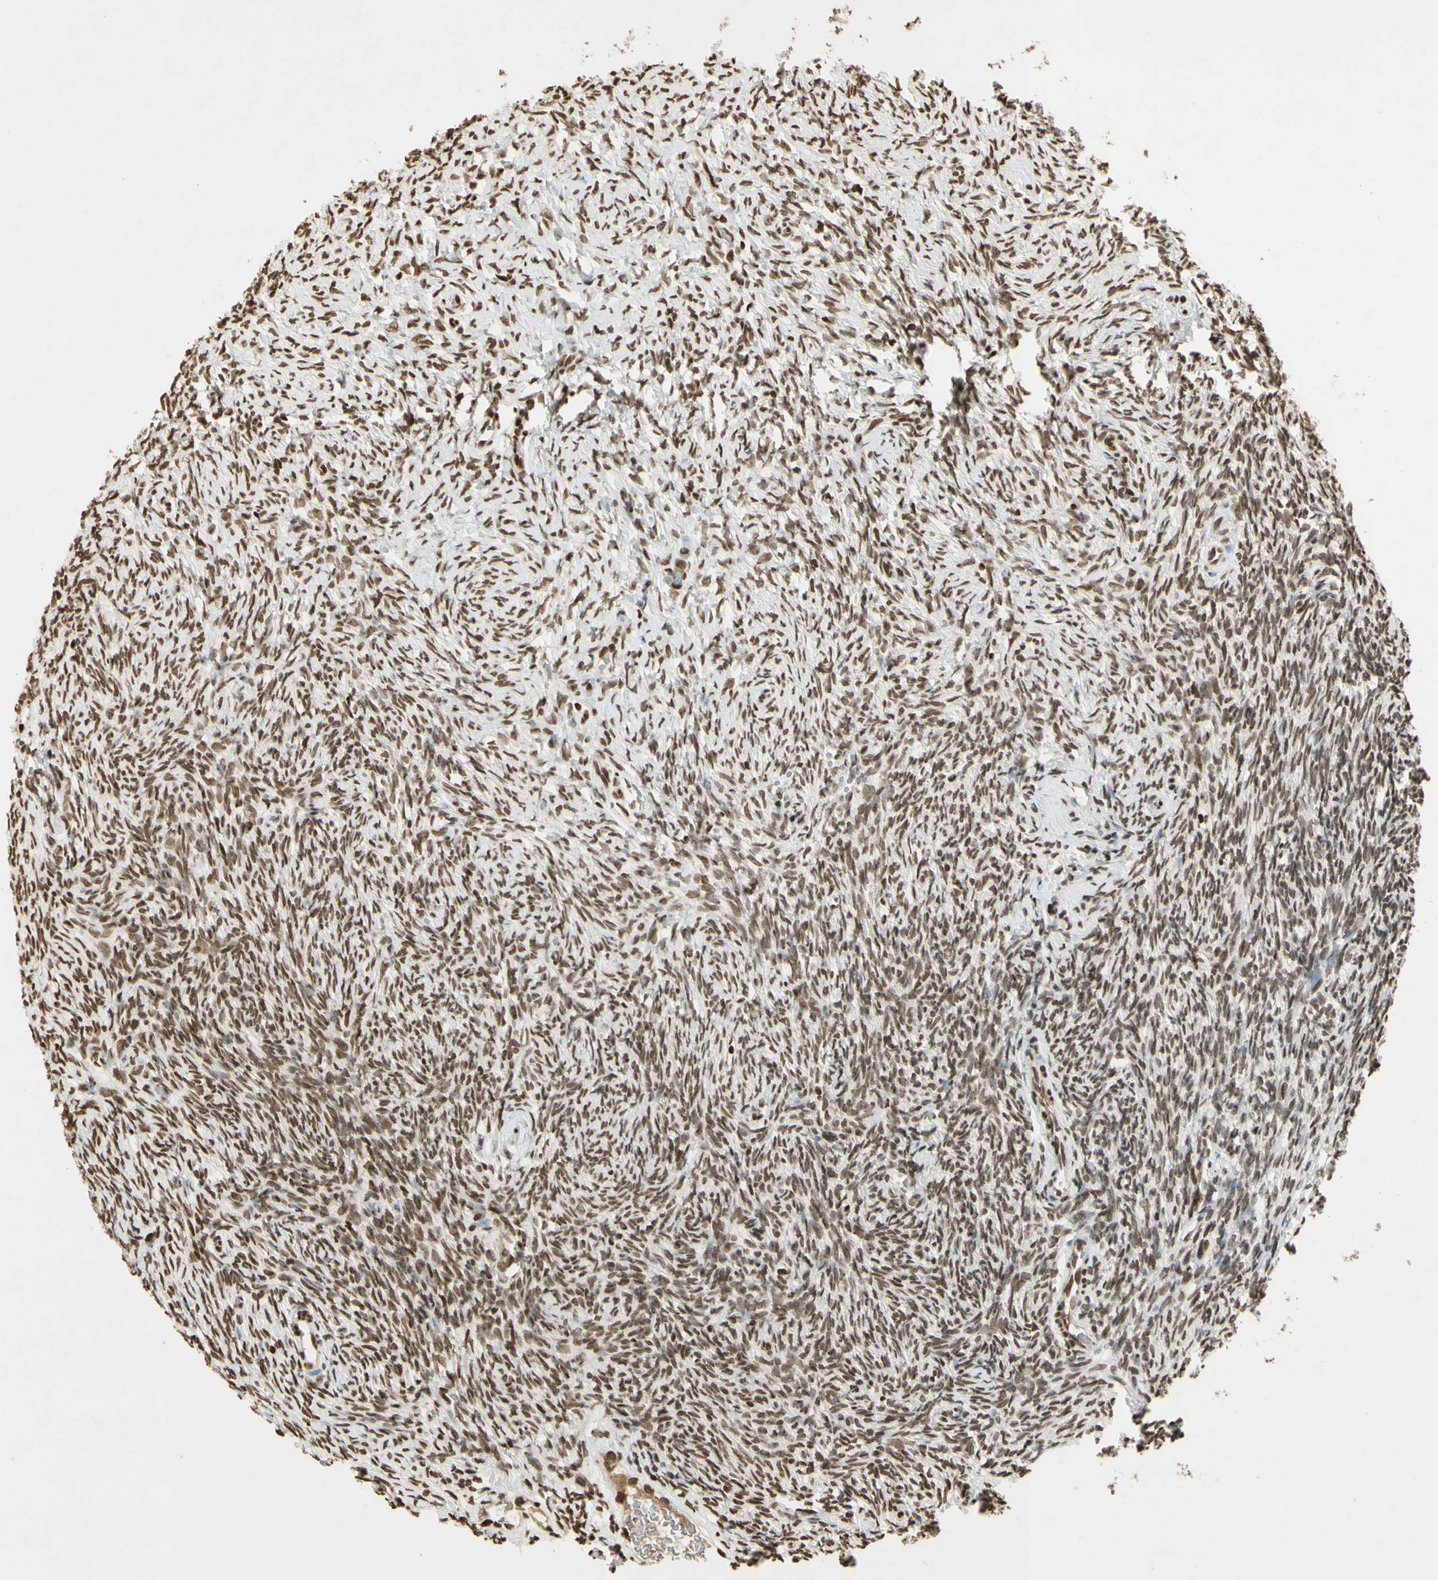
{"staining": {"intensity": "moderate", "quantity": ">75%", "location": "nuclear"}, "tissue": "ovary", "cell_type": "Ovarian stroma cells", "image_type": "normal", "snomed": [{"axis": "morphology", "description": "Normal tissue, NOS"}, {"axis": "topography", "description": "Ovary"}], "caption": "Moderate nuclear expression for a protein is appreciated in approximately >75% of ovarian stroma cells of benign ovary using IHC.", "gene": "RORA", "patient": {"sex": "female", "age": 35}}